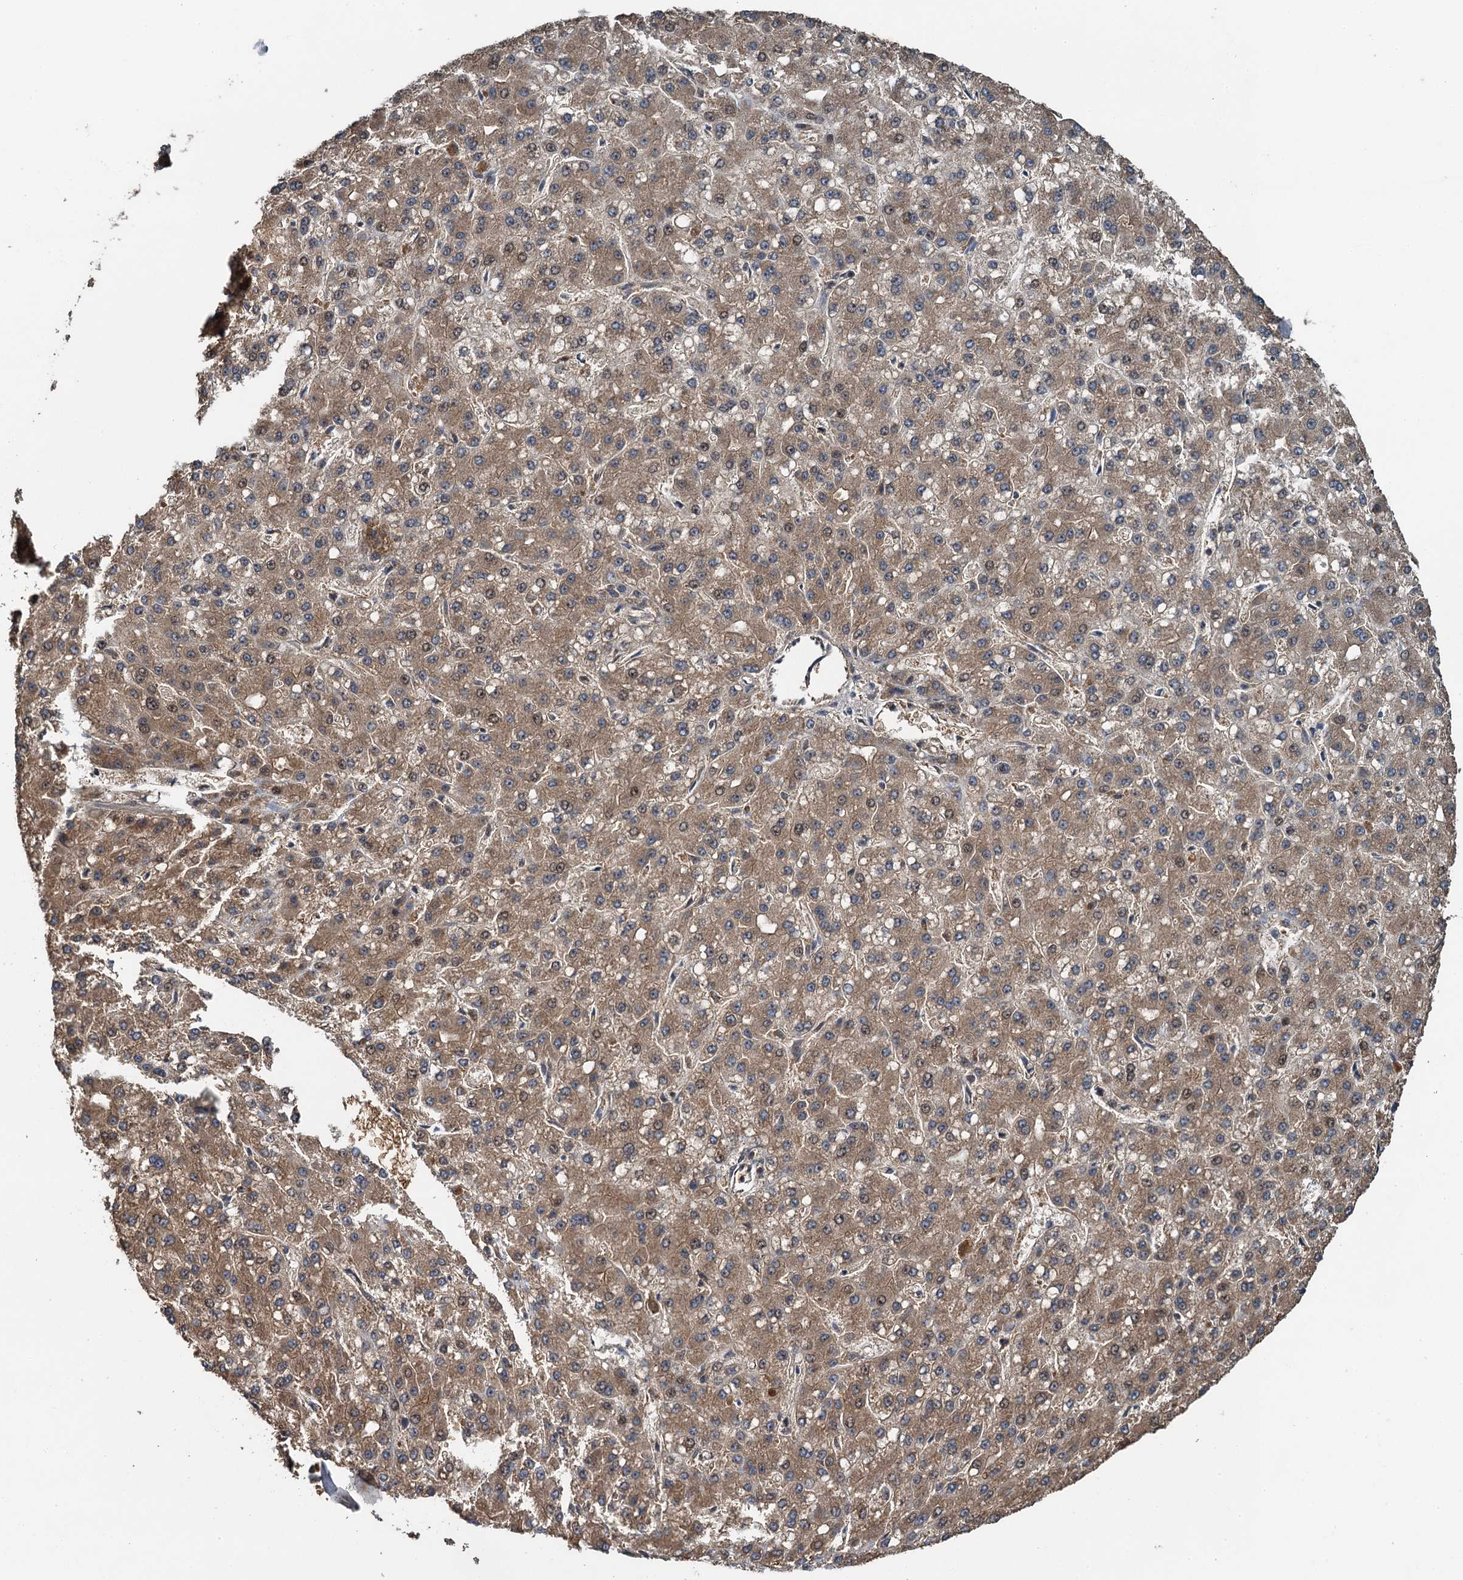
{"staining": {"intensity": "moderate", "quantity": ">75%", "location": "cytoplasmic/membranous"}, "tissue": "liver cancer", "cell_type": "Tumor cells", "image_type": "cancer", "snomed": [{"axis": "morphology", "description": "Carcinoma, Hepatocellular, NOS"}, {"axis": "topography", "description": "Liver"}], "caption": "IHC micrograph of neoplastic tissue: liver cancer stained using immunohistochemistry (IHC) exhibits medium levels of moderate protein expression localized specifically in the cytoplasmic/membranous of tumor cells, appearing as a cytoplasmic/membranous brown color.", "gene": "SNX32", "patient": {"sex": "male", "age": 67}}